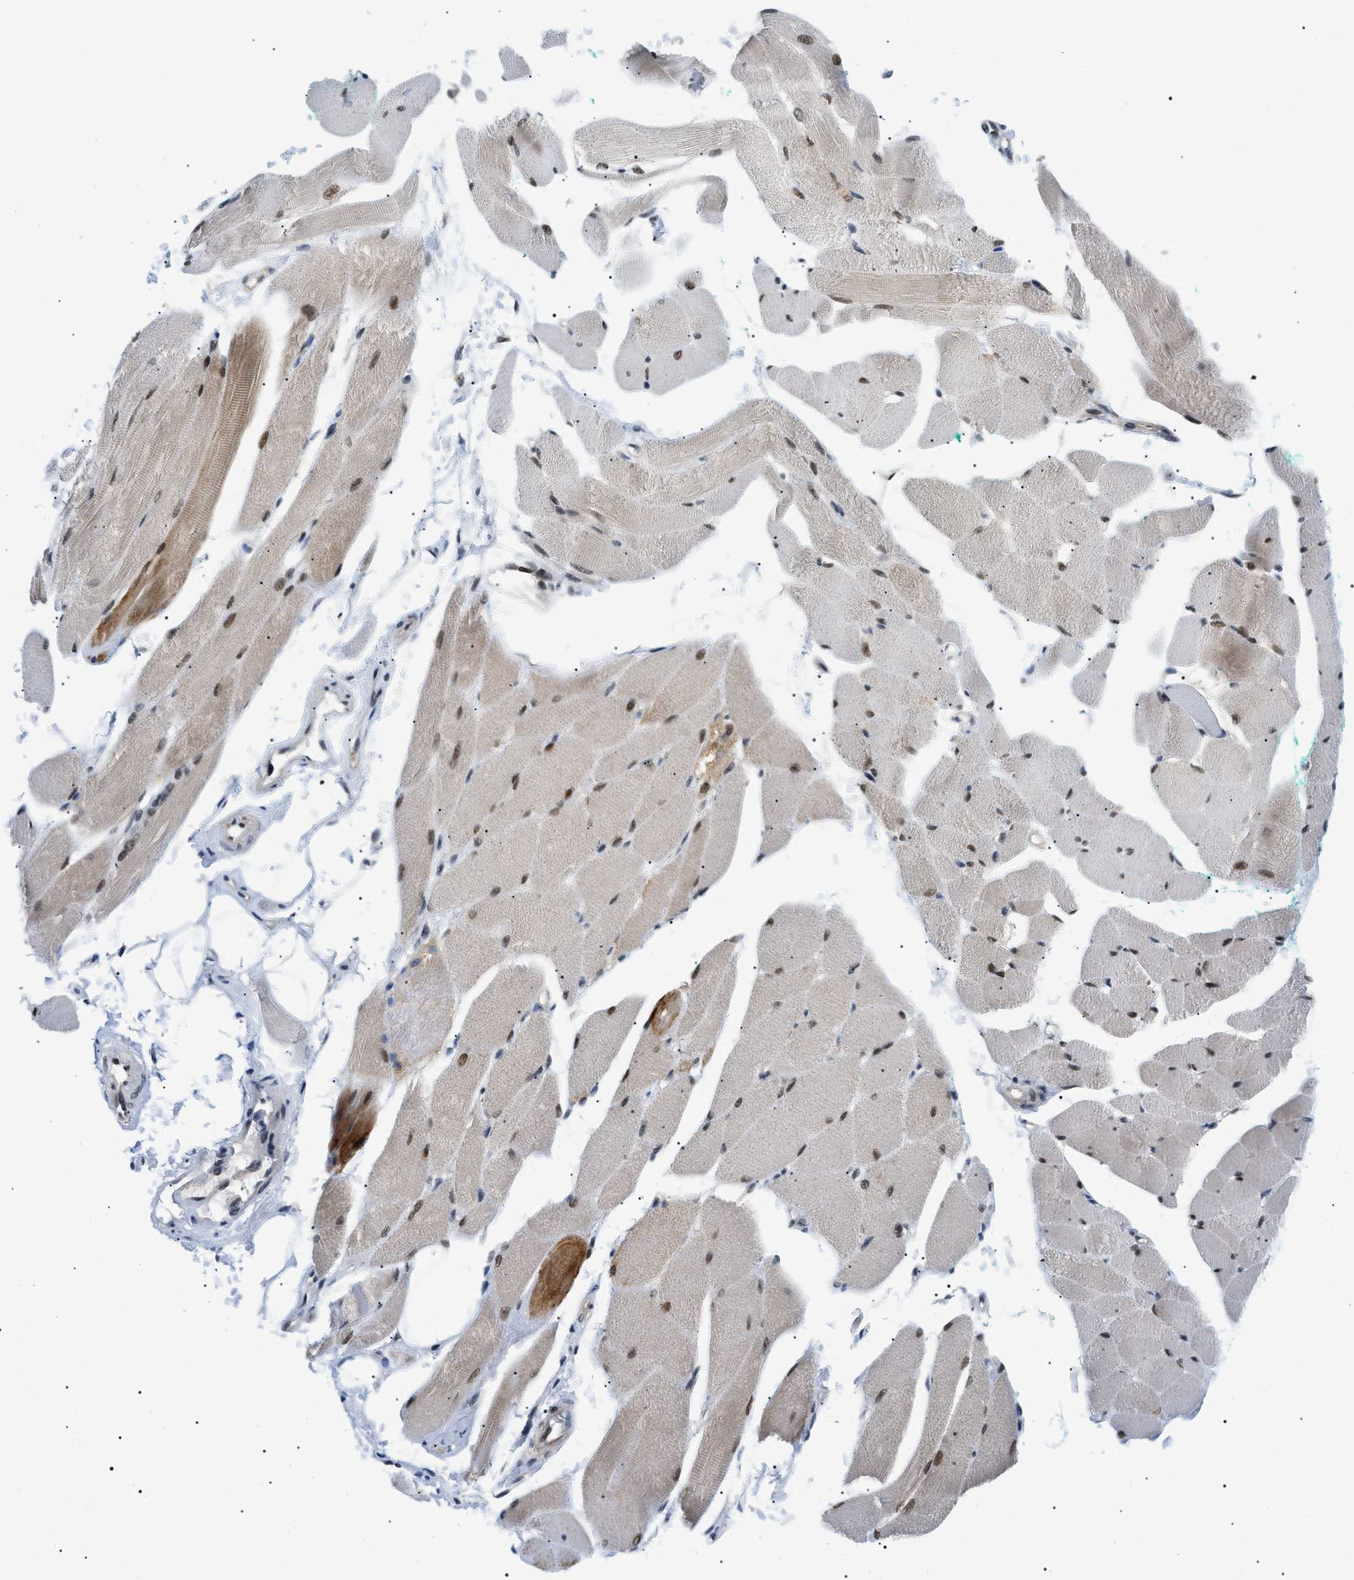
{"staining": {"intensity": "strong", "quantity": ">75%", "location": "cytoplasmic/membranous,nuclear"}, "tissue": "skeletal muscle", "cell_type": "Myocytes", "image_type": "normal", "snomed": [{"axis": "morphology", "description": "Normal tissue, NOS"}, {"axis": "topography", "description": "Skeletal muscle"}, {"axis": "topography", "description": "Peripheral nerve tissue"}], "caption": "About >75% of myocytes in benign skeletal muscle show strong cytoplasmic/membranous,nuclear protein staining as visualized by brown immunohistochemical staining.", "gene": "RBM15", "patient": {"sex": "female", "age": 84}}